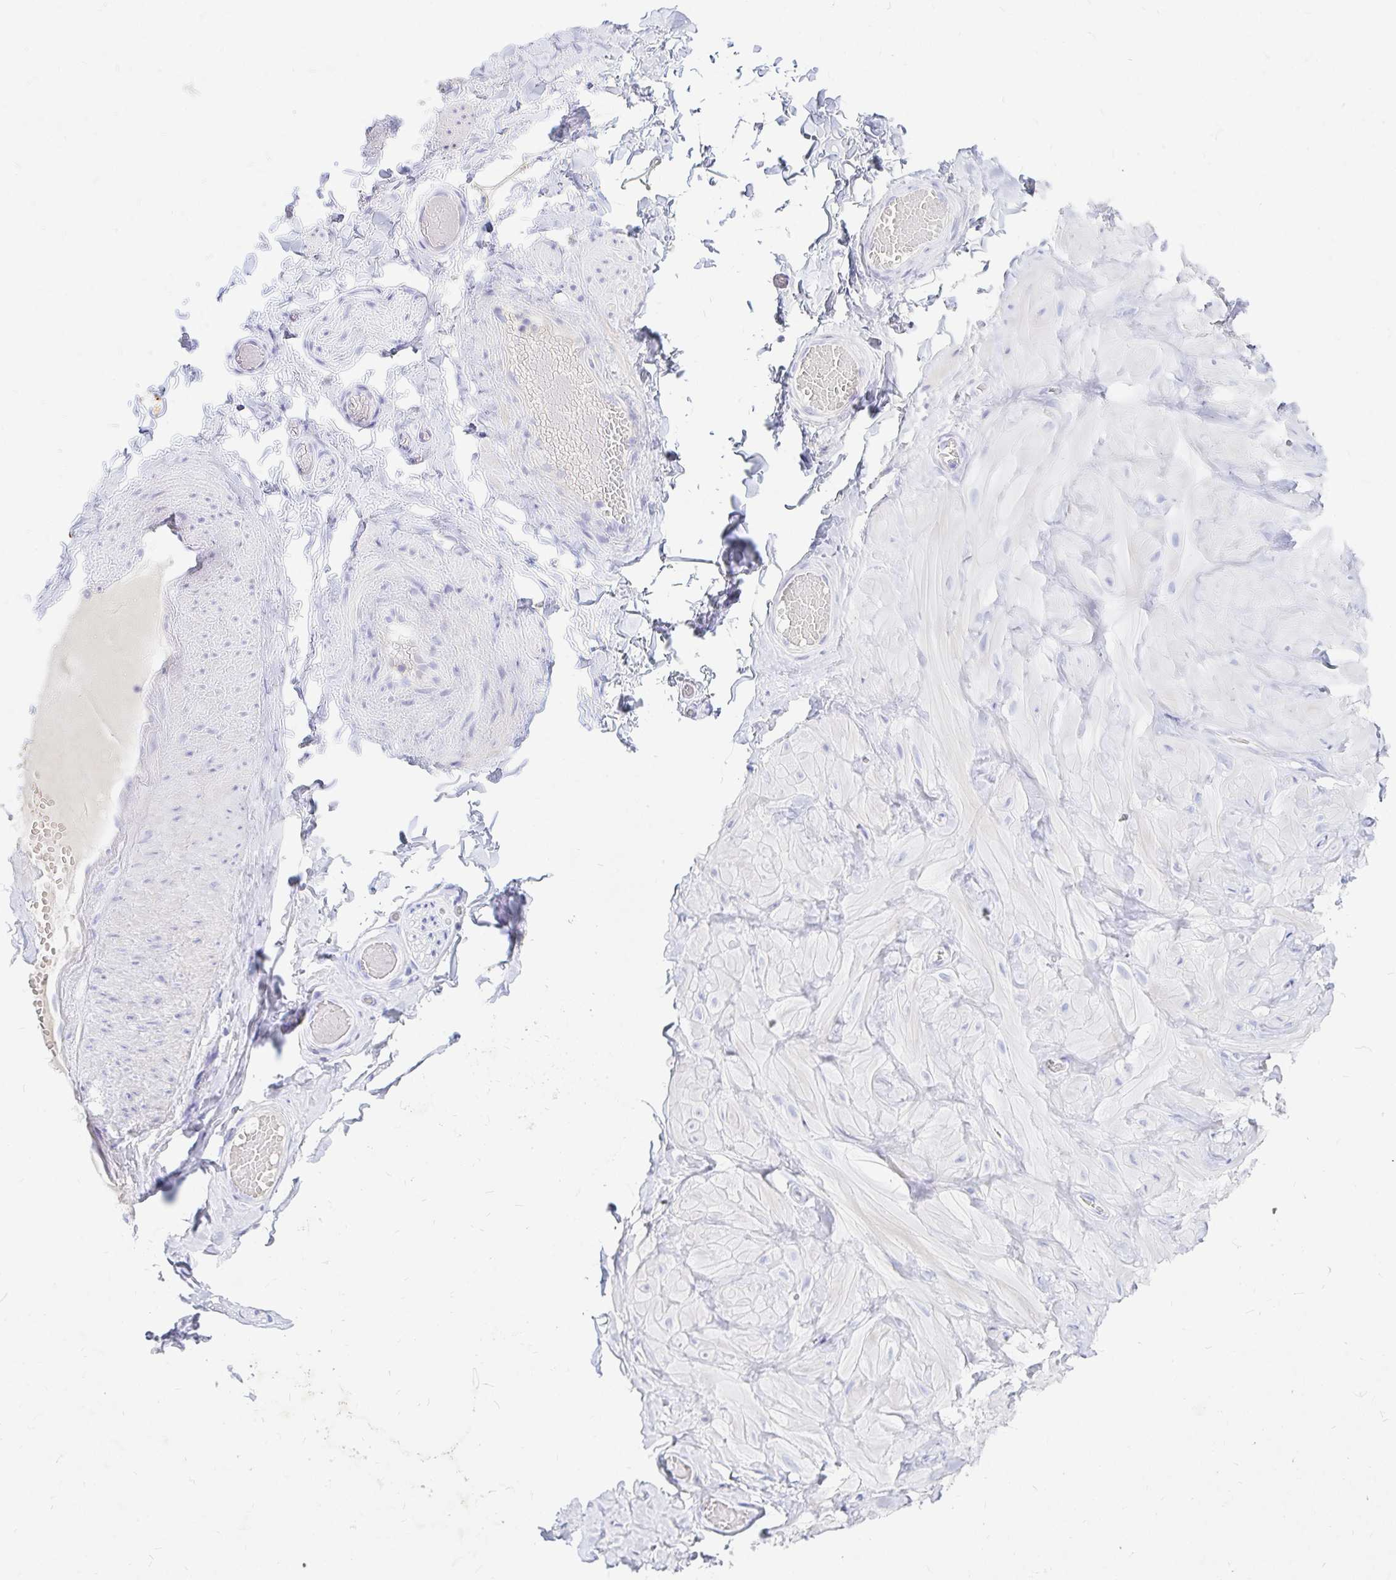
{"staining": {"intensity": "negative", "quantity": "none", "location": "none"}, "tissue": "adipose tissue", "cell_type": "Adipocytes", "image_type": "normal", "snomed": [{"axis": "morphology", "description": "Normal tissue, NOS"}, {"axis": "topography", "description": "Soft tissue"}, {"axis": "topography", "description": "Adipose tissue"}, {"axis": "topography", "description": "Vascular tissue"}, {"axis": "topography", "description": "Peripheral nerve tissue"}], "caption": "Adipocytes show no significant protein expression in benign adipose tissue. (DAB (3,3'-diaminobenzidine) IHC visualized using brightfield microscopy, high magnification).", "gene": "NR2E1", "patient": {"sex": "male", "age": 29}}